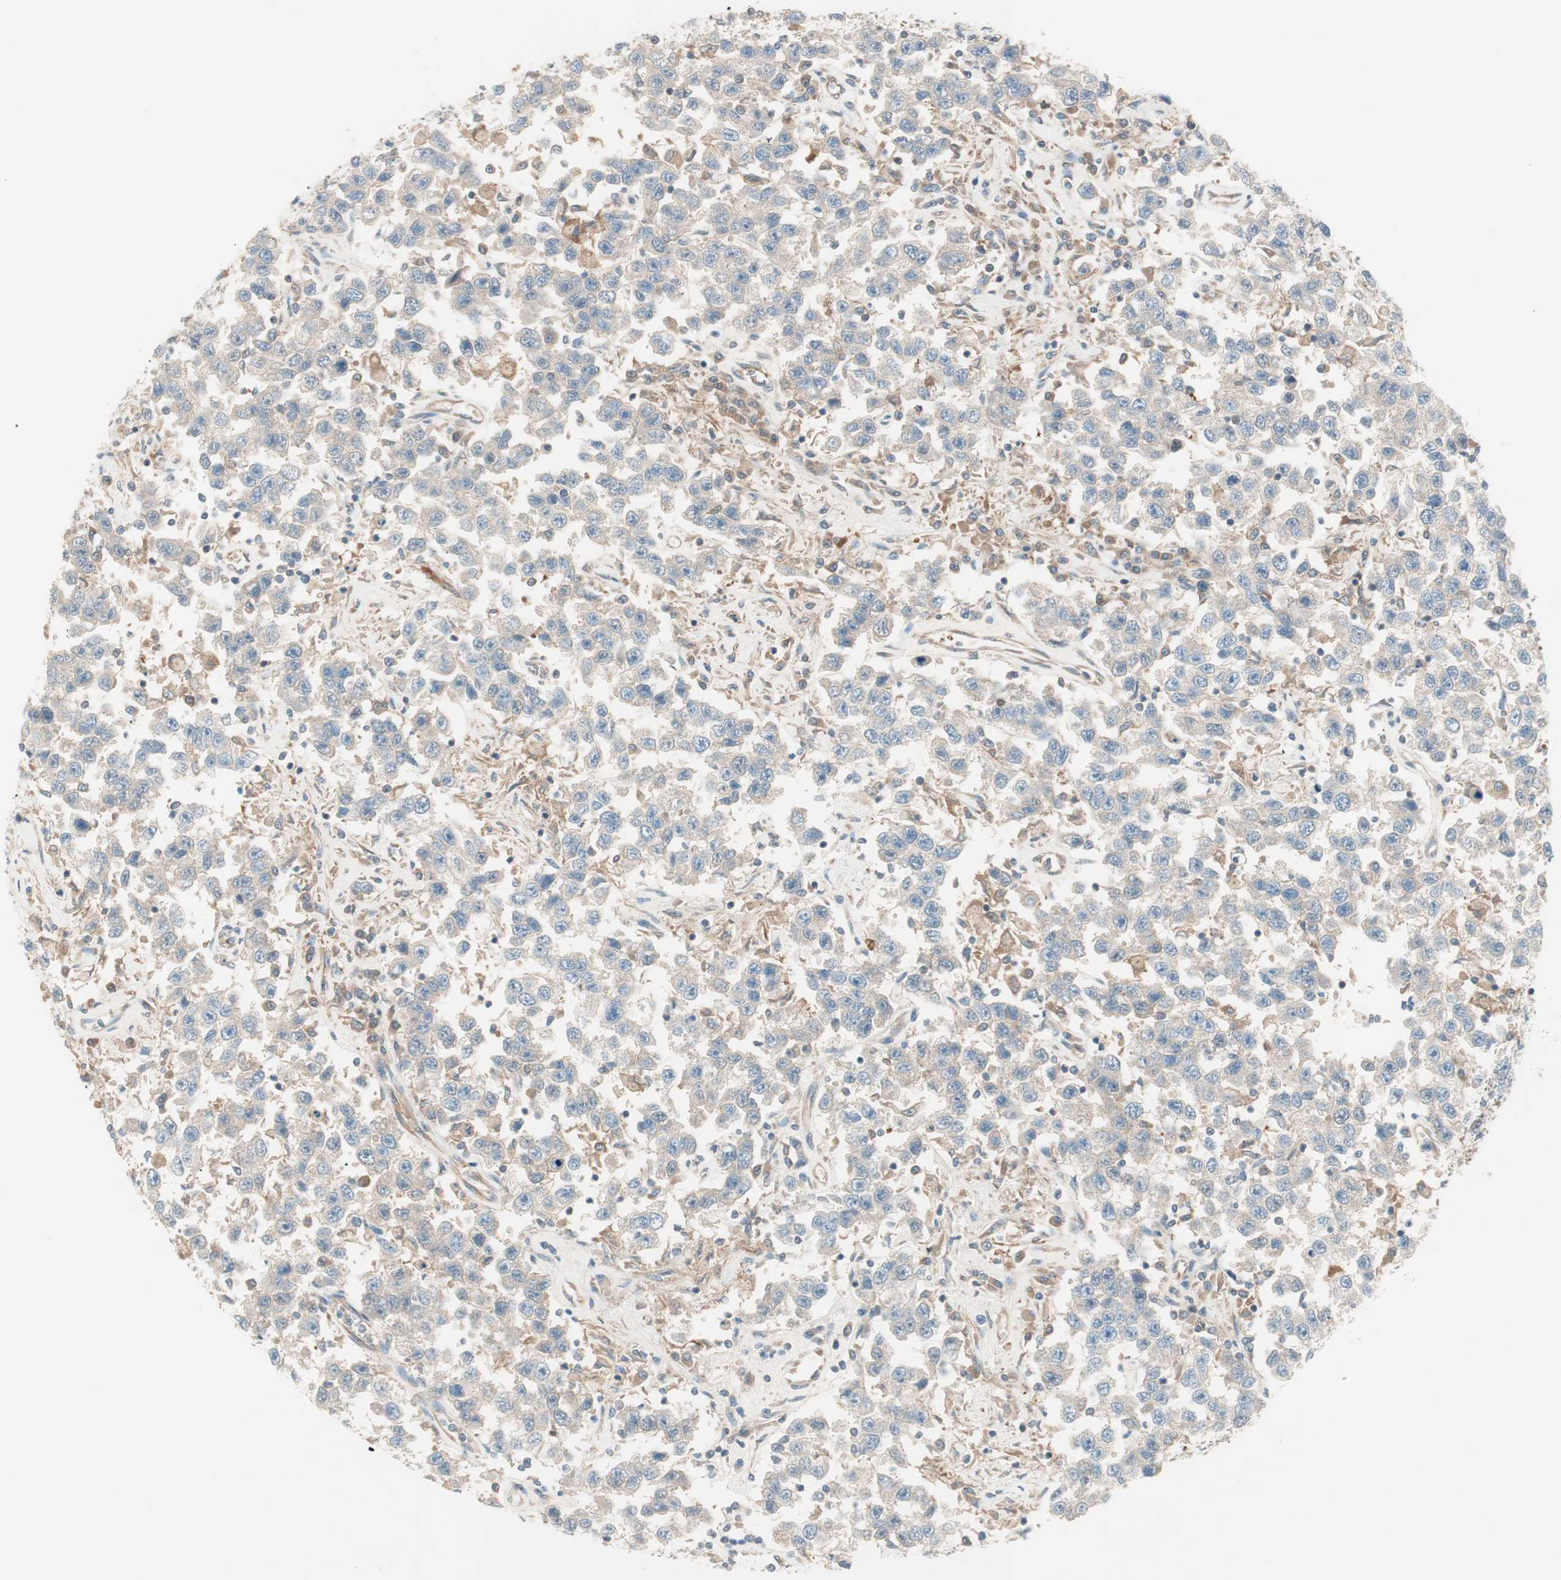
{"staining": {"intensity": "weak", "quantity": ">75%", "location": "cytoplasmic/membranous"}, "tissue": "testis cancer", "cell_type": "Tumor cells", "image_type": "cancer", "snomed": [{"axis": "morphology", "description": "Seminoma, NOS"}, {"axis": "topography", "description": "Testis"}], "caption": "Tumor cells demonstrate low levels of weak cytoplasmic/membranous positivity in about >75% of cells in human testis seminoma.", "gene": "GALT", "patient": {"sex": "male", "age": 41}}